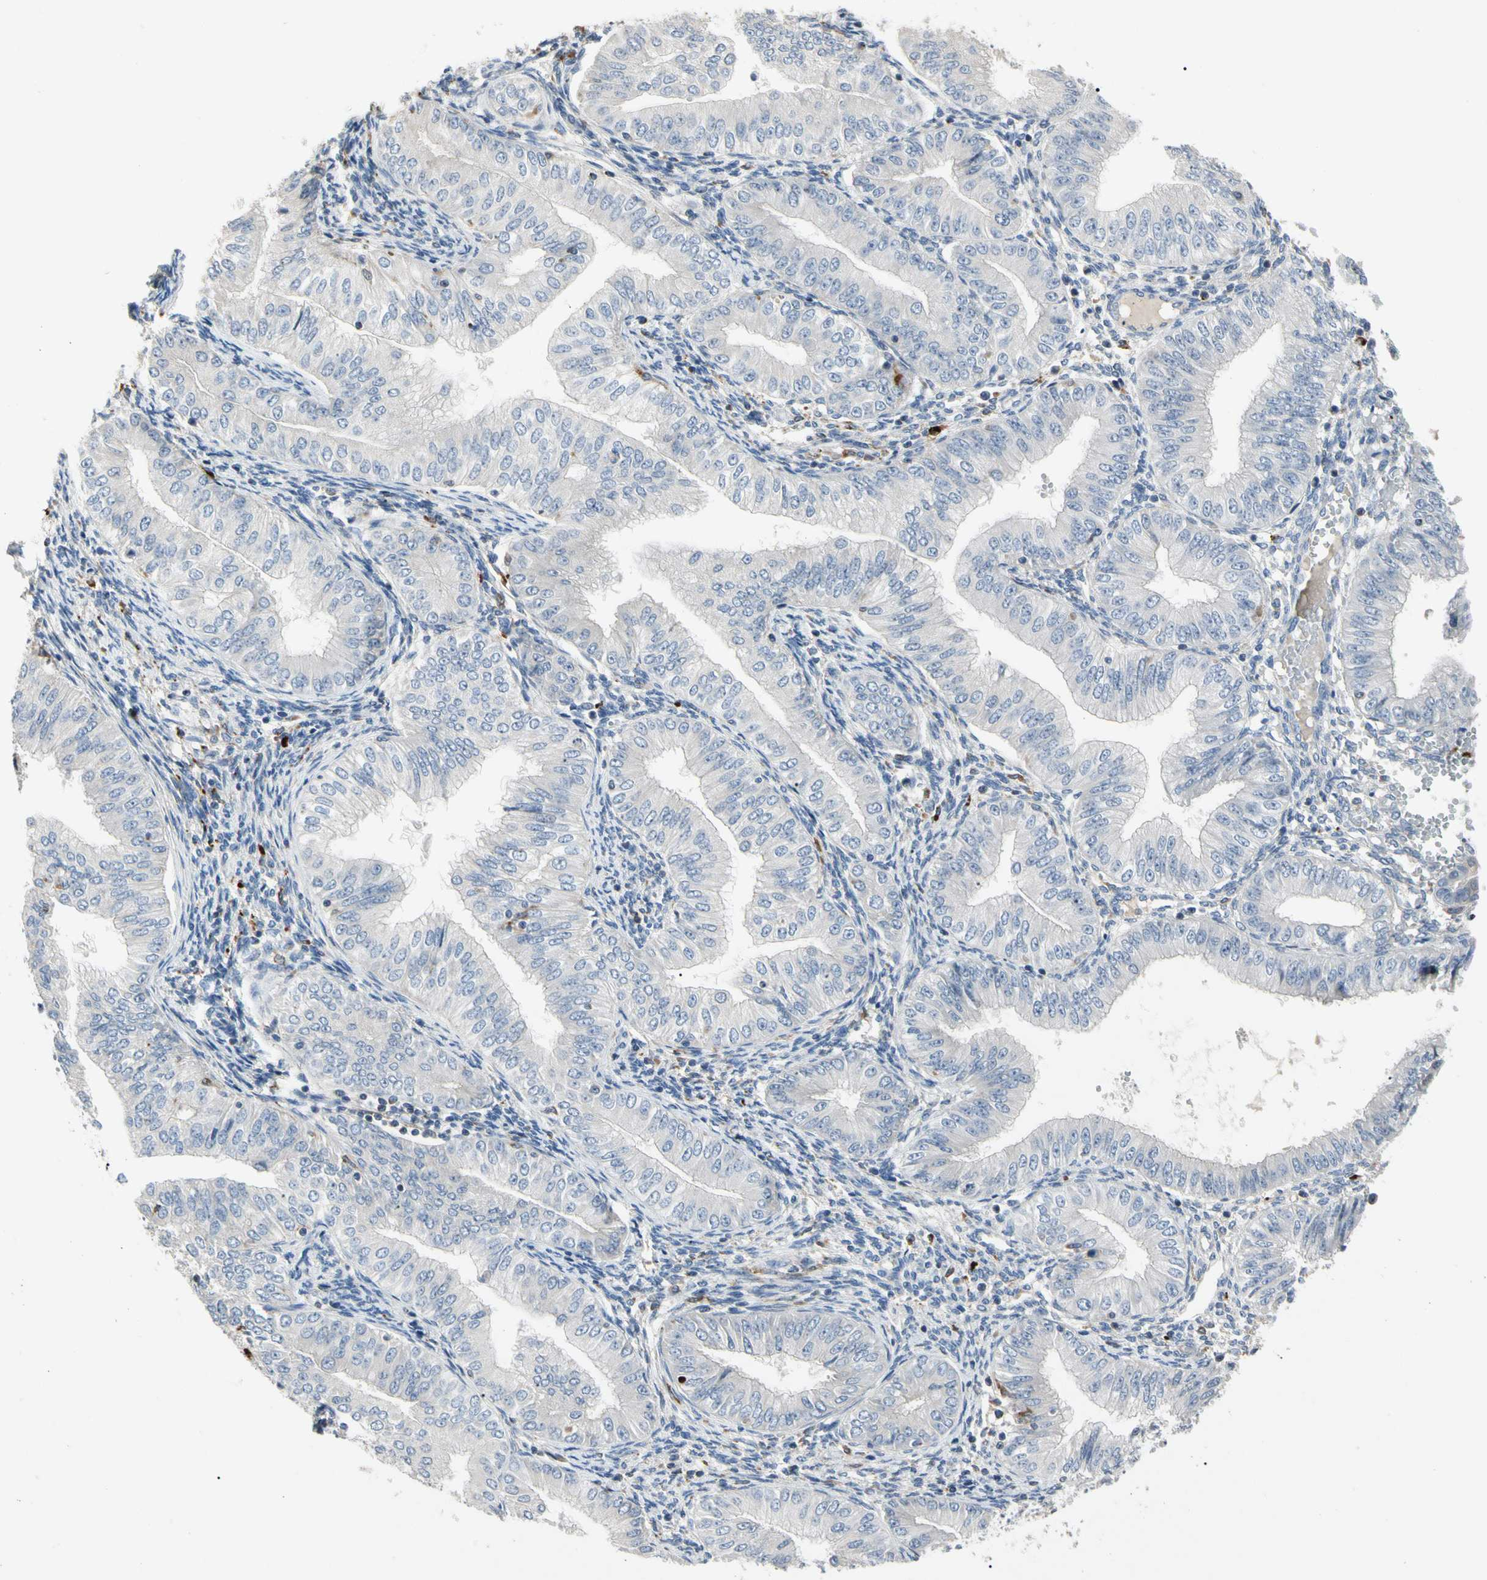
{"staining": {"intensity": "negative", "quantity": "none", "location": "none"}, "tissue": "endometrial cancer", "cell_type": "Tumor cells", "image_type": "cancer", "snomed": [{"axis": "morphology", "description": "Normal tissue, NOS"}, {"axis": "morphology", "description": "Adenocarcinoma, NOS"}, {"axis": "topography", "description": "Endometrium"}], "caption": "Endometrial cancer (adenocarcinoma) stained for a protein using immunohistochemistry (IHC) shows no positivity tumor cells.", "gene": "ADA2", "patient": {"sex": "female", "age": 53}}